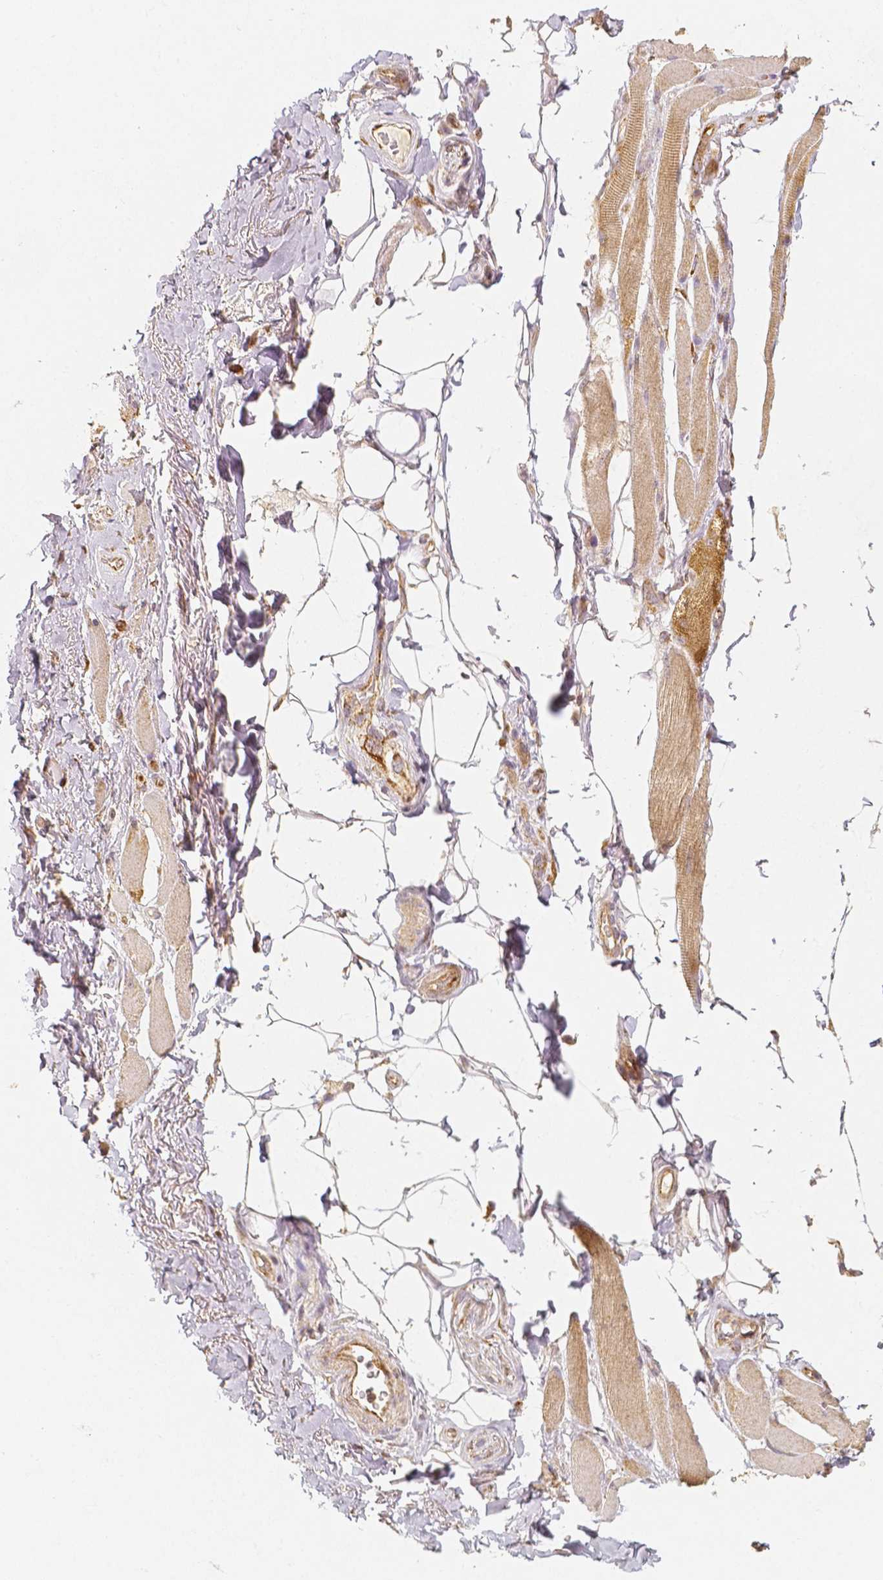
{"staining": {"intensity": "weak", "quantity": "25%-75%", "location": "cytoplasmic/membranous"}, "tissue": "skeletal muscle", "cell_type": "Myocytes", "image_type": "normal", "snomed": [{"axis": "morphology", "description": "Normal tissue, NOS"}, {"axis": "topography", "description": "Skeletal muscle"}, {"axis": "topography", "description": "Anal"}, {"axis": "topography", "description": "Peripheral nerve tissue"}], "caption": "High-power microscopy captured an immunohistochemistry (IHC) photomicrograph of normal skeletal muscle, revealing weak cytoplasmic/membranous staining in approximately 25%-75% of myocytes.", "gene": "PGAM5", "patient": {"sex": "male", "age": 53}}